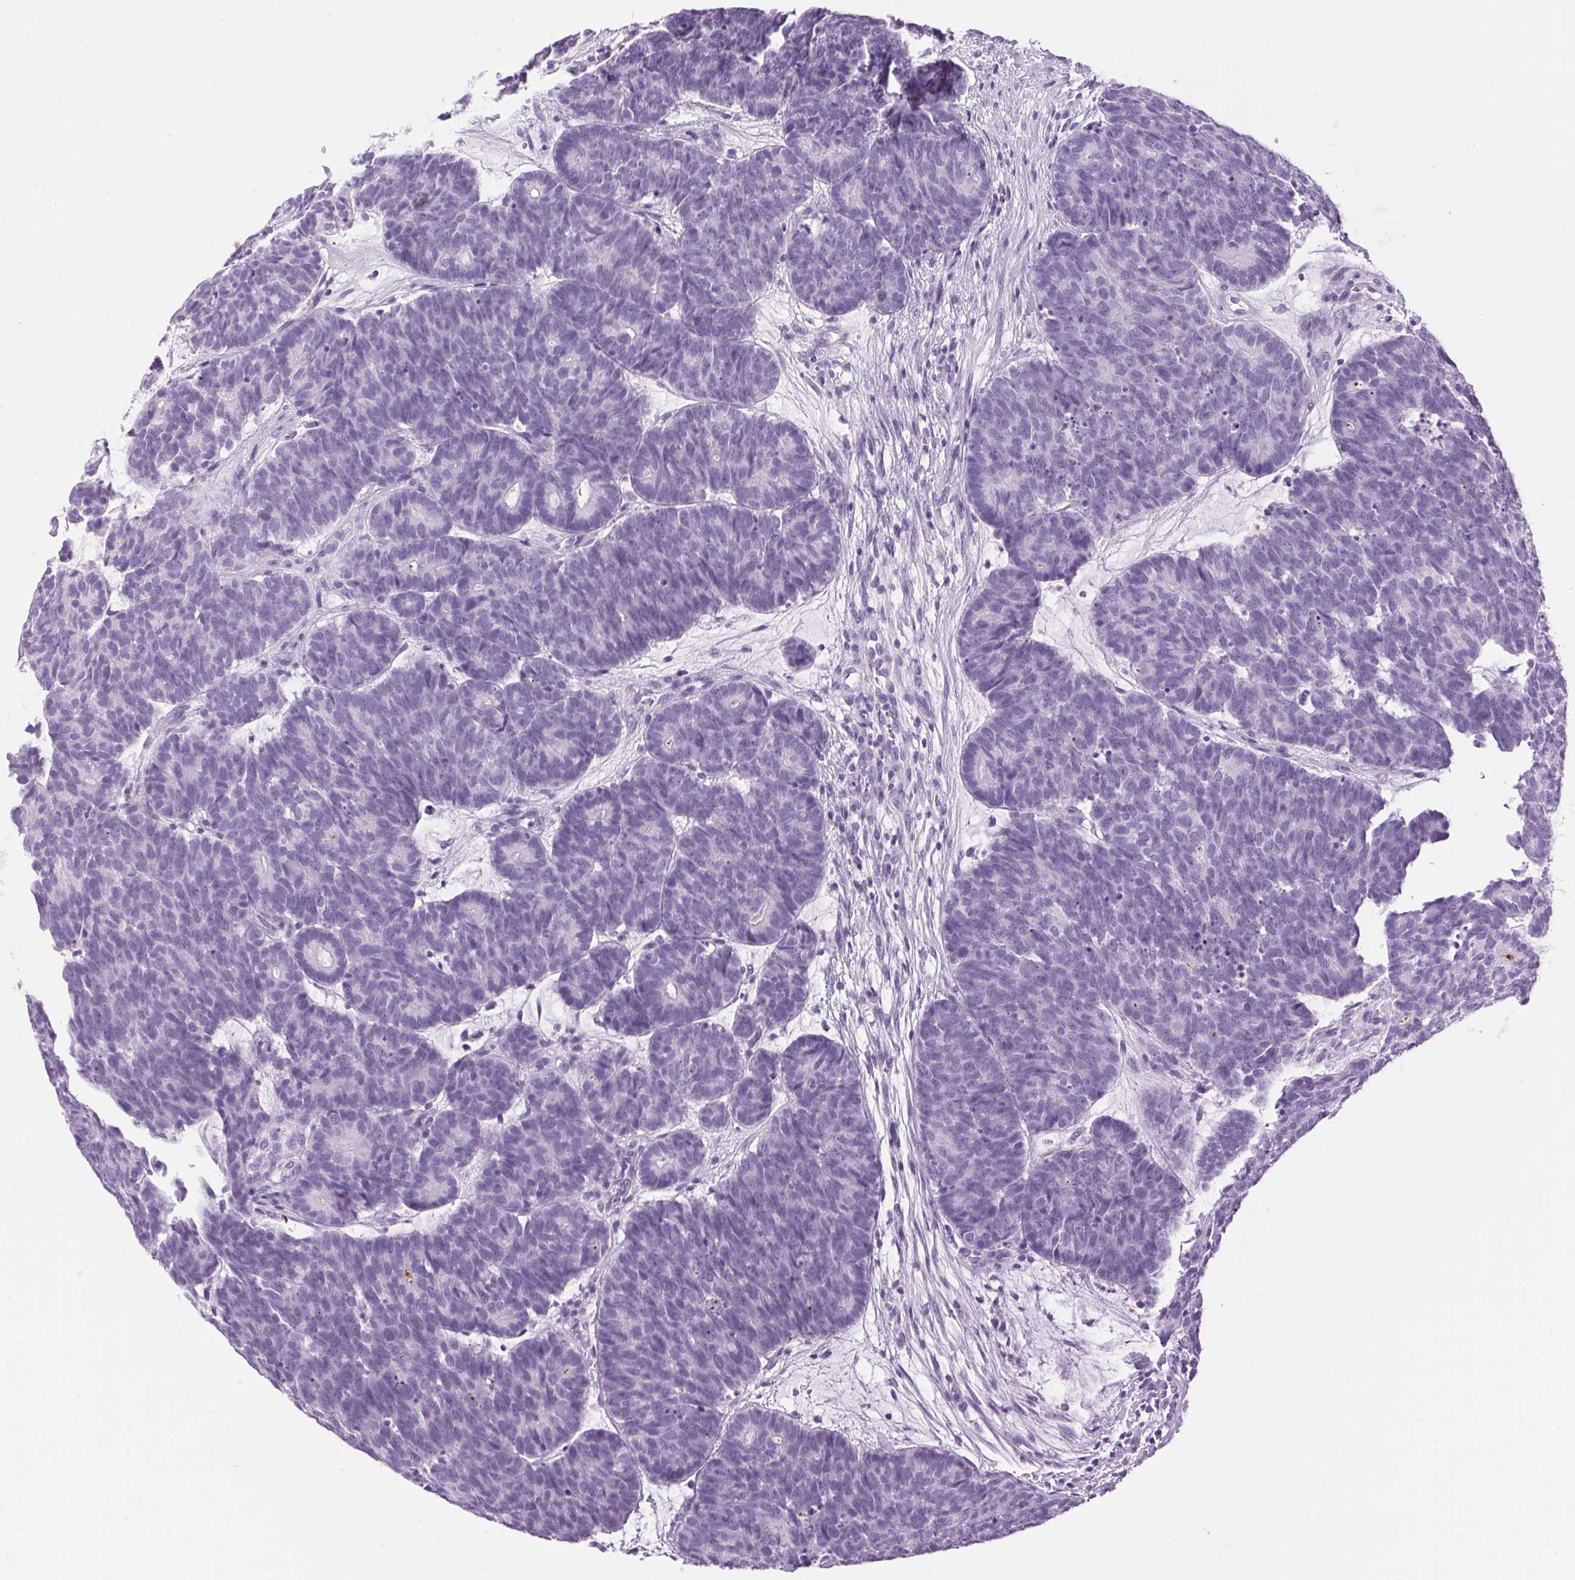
{"staining": {"intensity": "negative", "quantity": "none", "location": "none"}, "tissue": "head and neck cancer", "cell_type": "Tumor cells", "image_type": "cancer", "snomed": [{"axis": "morphology", "description": "Adenocarcinoma, NOS"}, {"axis": "topography", "description": "Head-Neck"}], "caption": "Tumor cells show no significant expression in head and neck adenocarcinoma.", "gene": "TMEM88B", "patient": {"sex": "female", "age": 81}}